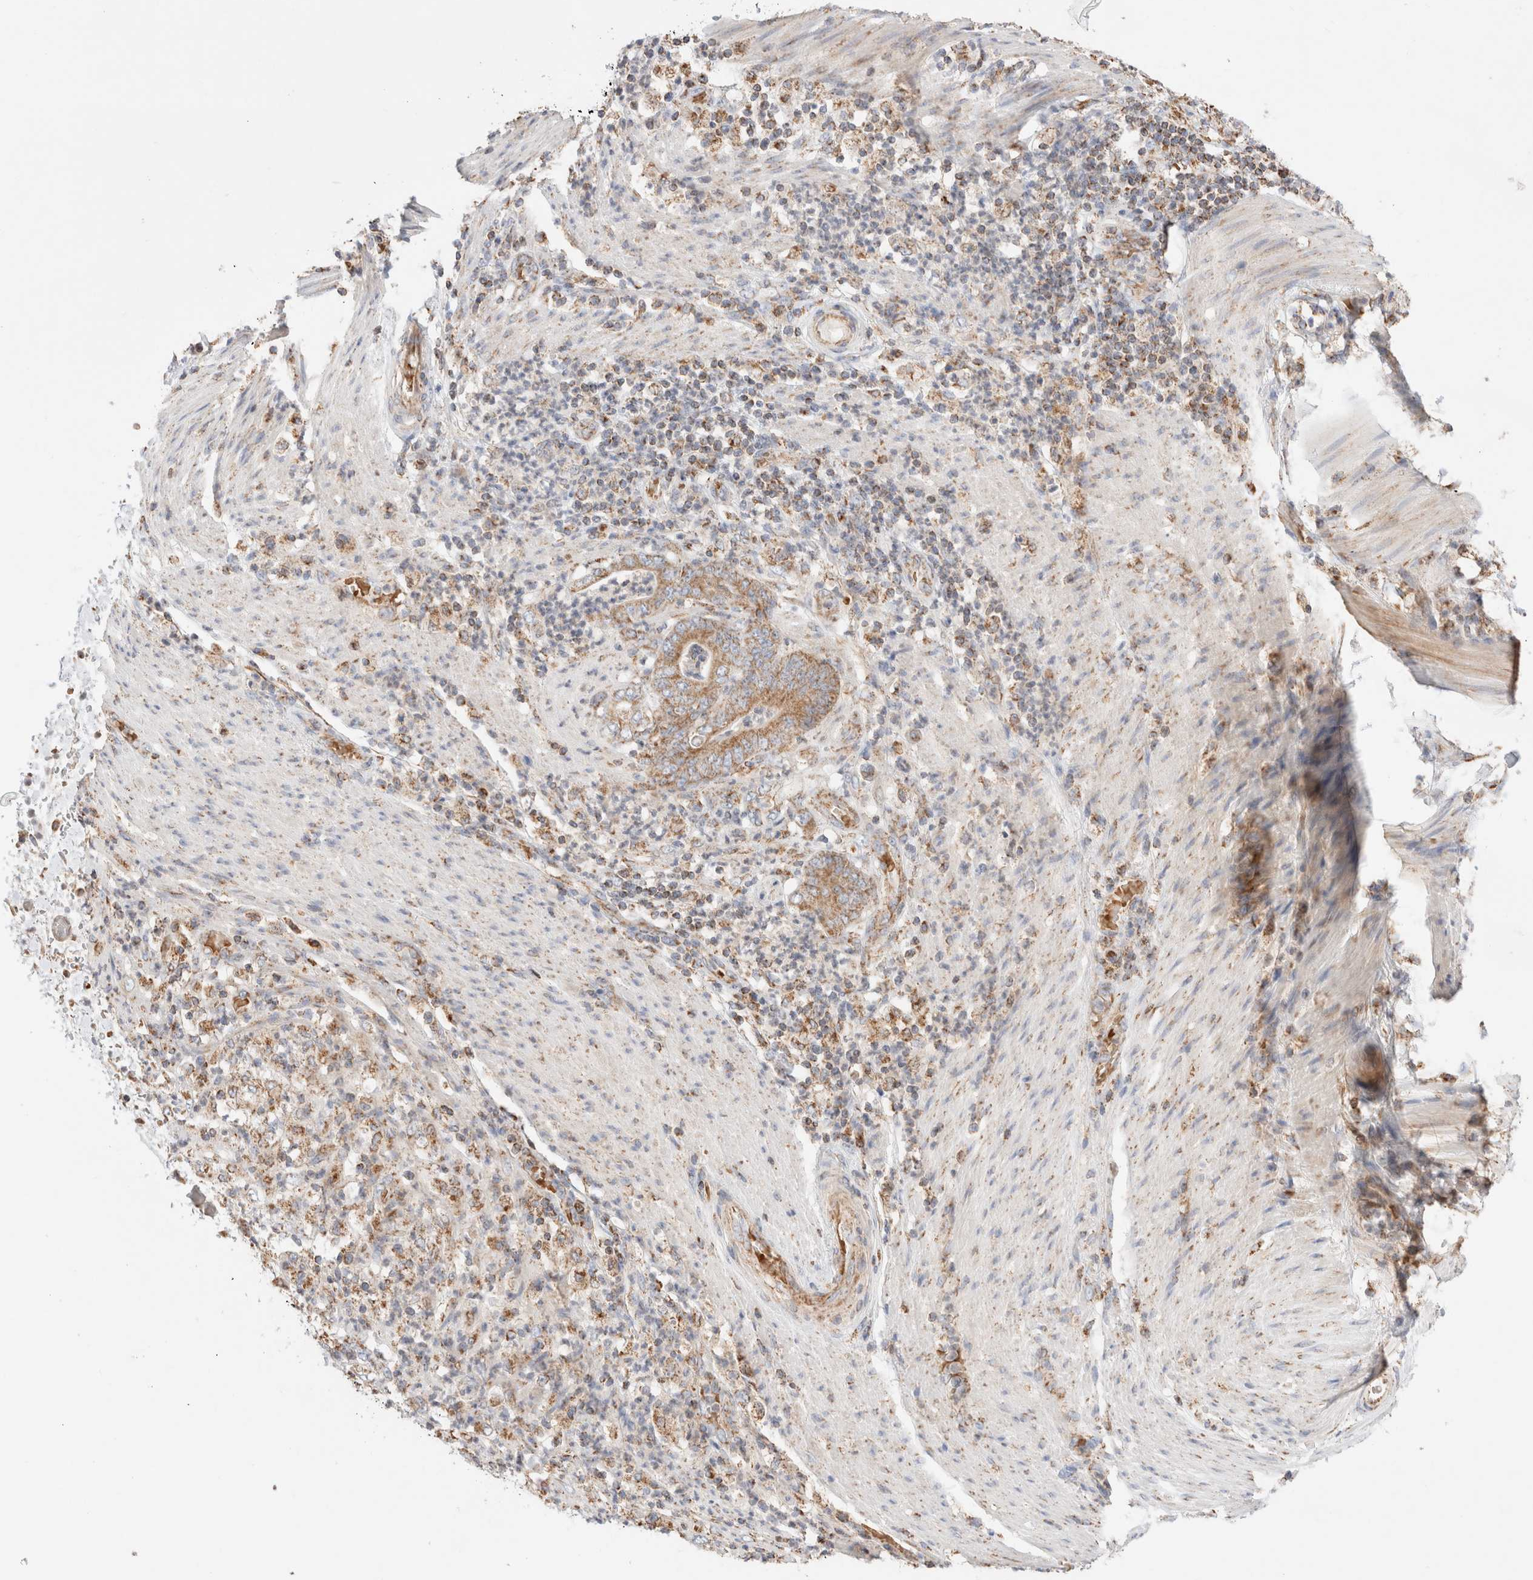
{"staining": {"intensity": "moderate", "quantity": ">75%", "location": "cytoplasmic/membranous"}, "tissue": "stomach cancer", "cell_type": "Tumor cells", "image_type": "cancer", "snomed": [{"axis": "morphology", "description": "Adenocarcinoma, NOS"}, {"axis": "topography", "description": "Stomach"}], "caption": "IHC (DAB (3,3'-diaminobenzidine)) staining of human stomach adenocarcinoma displays moderate cytoplasmic/membranous protein positivity in approximately >75% of tumor cells. The staining is performed using DAB (3,3'-diaminobenzidine) brown chromogen to label protein expression. The nuclei are counter-stained blue using hematoxylin.", "gene": "TMPPE", "patient": {"sex": "female", "age": 73}}